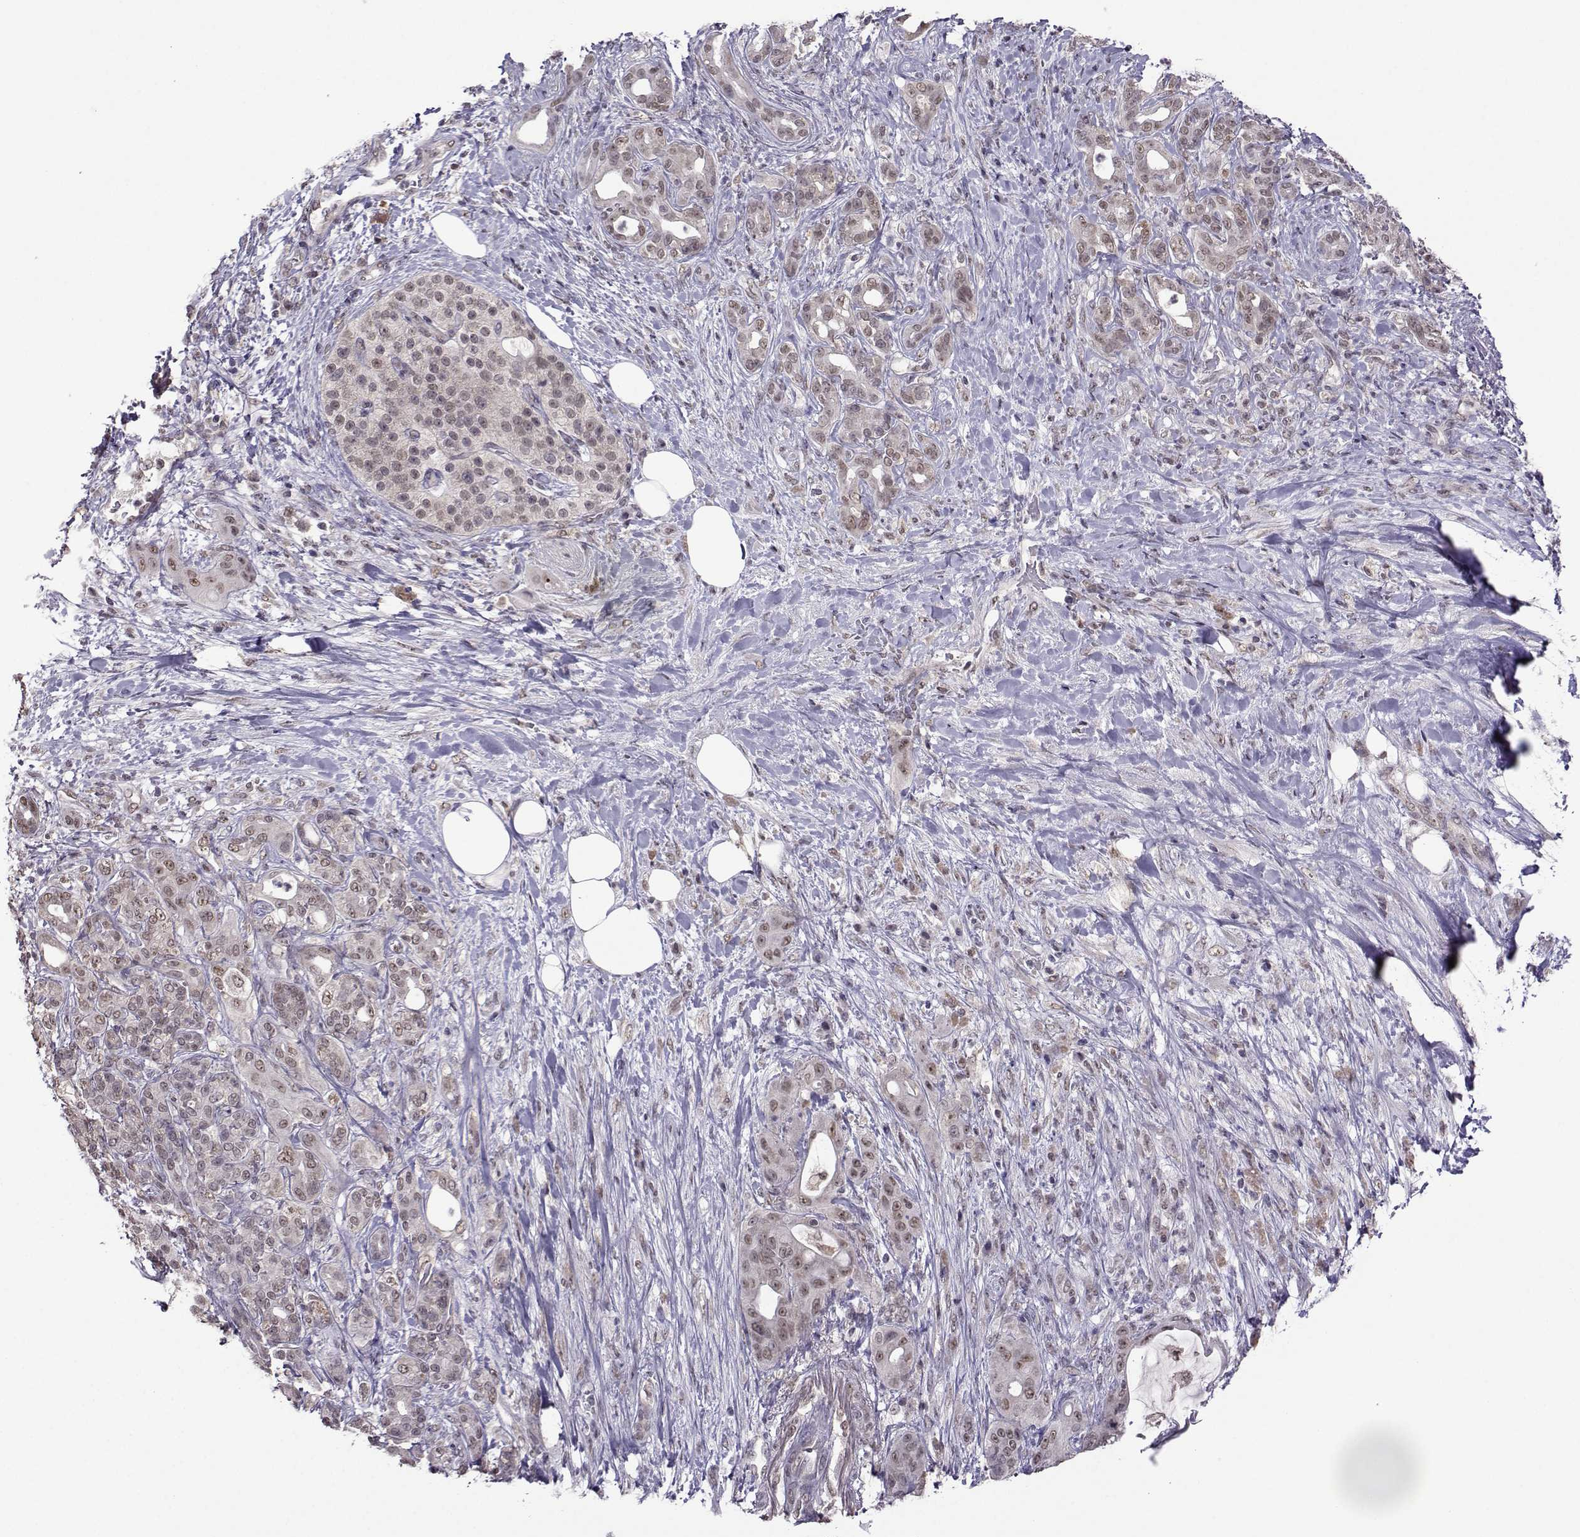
{"staining": {"intensity": "weak", "quantity": "25%-75%", "location": "cytoplasmic/membranous,nuclear"}, "tissue": "pancreatic cancer", "cell_type": "Tumor cells", "image_type": "cancer", "snomed": [{"axis": "morphology", "description": "Adenocarcinoma, NOS"}, {"axis": "topography", "description": "Pancreas"}], "caption": "Immunohistochemistry photomicrograph of neoplastic tissue: human pancreatic cancer (adenocarcinoma) stained using immunohistochemistry (IHC) shows low levels of weak protein expression localized specifically in the cytoplasmic/membranous and nuclear of tumor cells, appearing as a cytoplasmic/membranous and nuclear brown color.", "gene": "DDX20", "patient": {"sex": "male", "age": 71}}